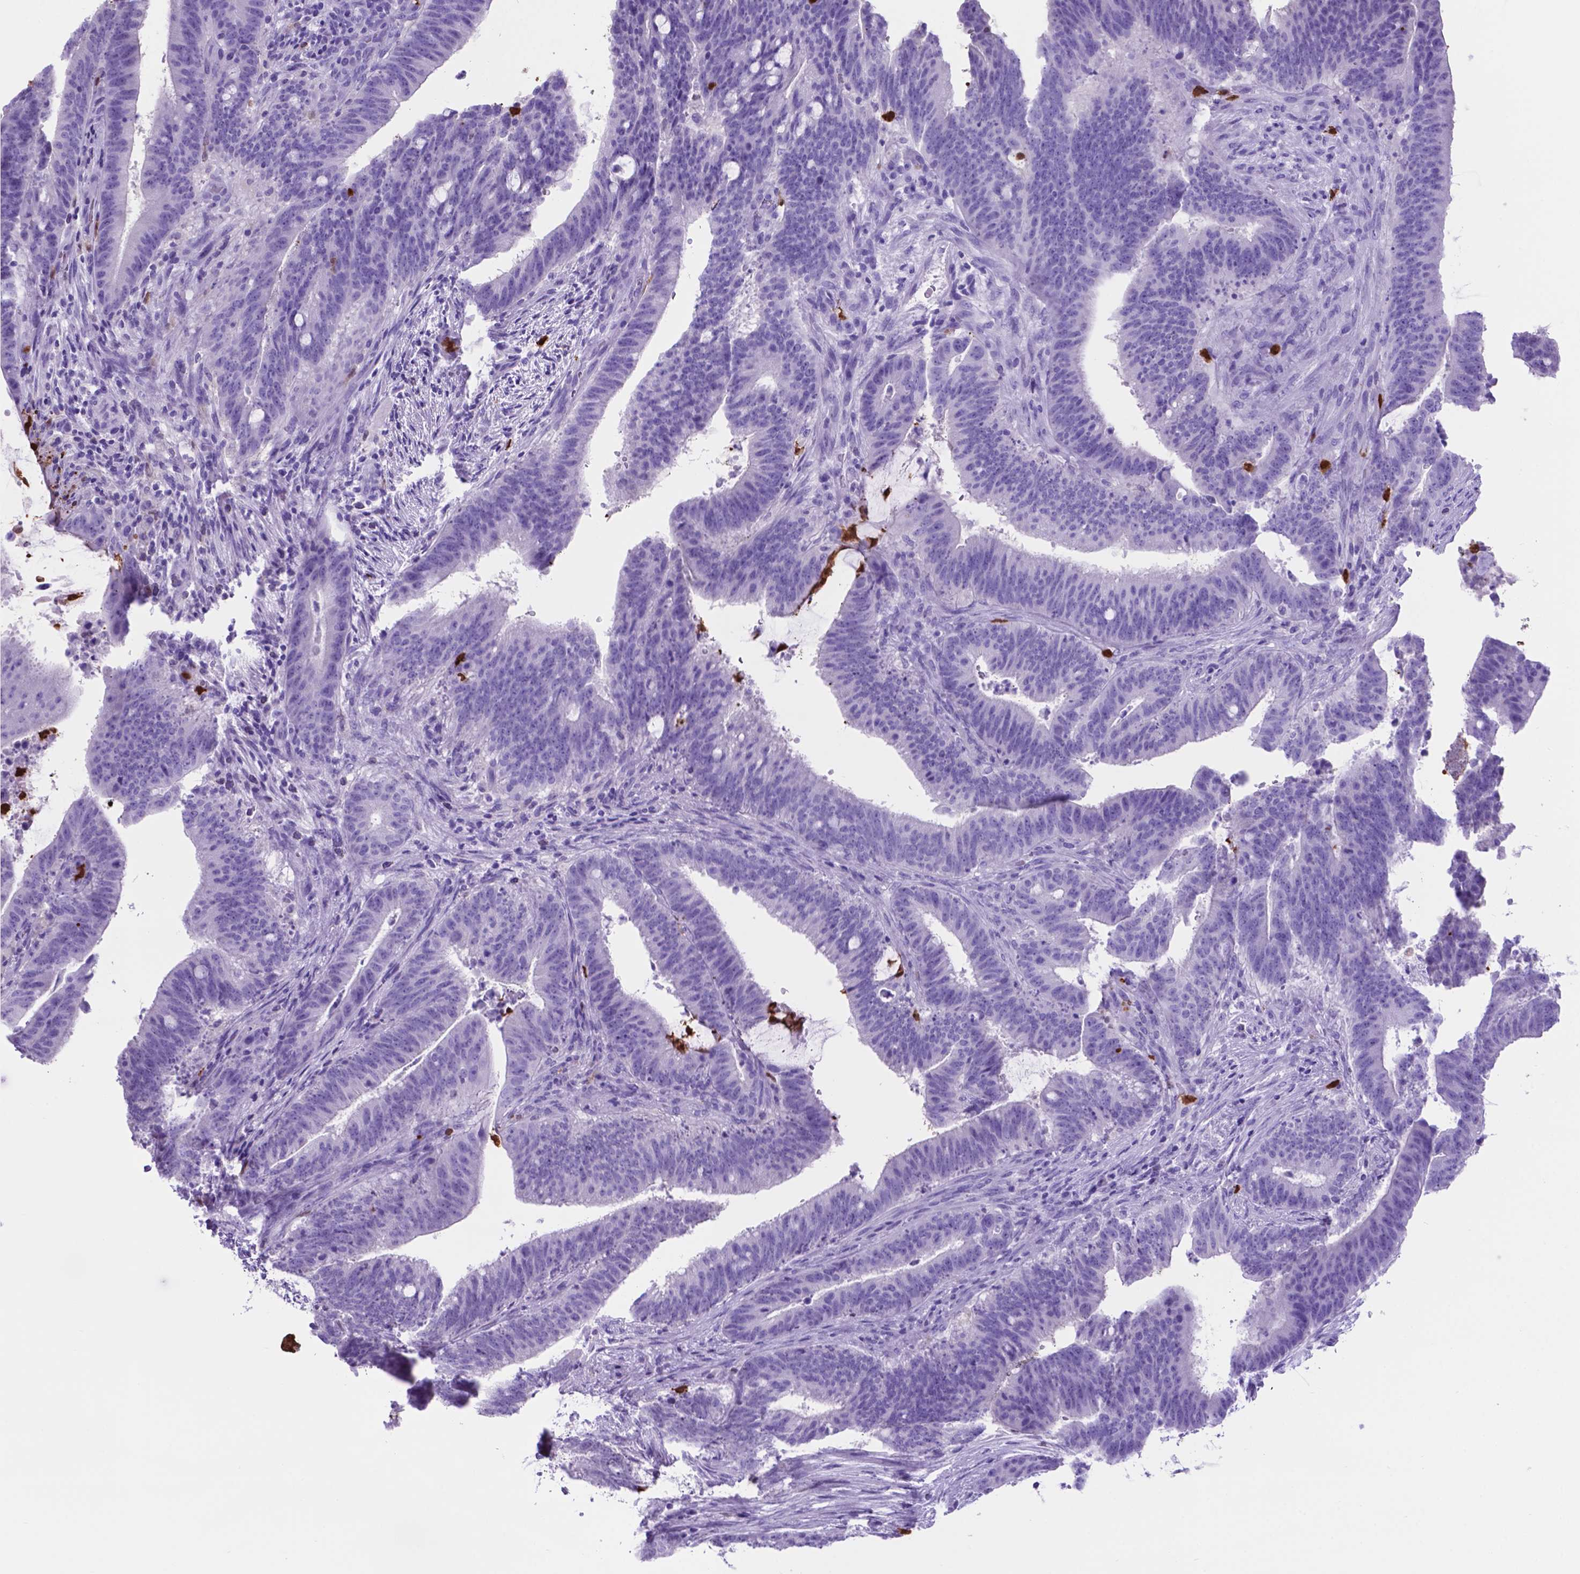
{"staining": {"intensity": "negative", "quantity": "none", "location": "none"}, "tissue": "colorectal cancer", "cell_type": "Tumor cells", "image_type": "cancer", "snomed": [{"axis": "morphology", "description": "Adenocarcinoma, NOS"}, {"axis": "topography", "description": "Colon"}], "caption": "Tumor cells show no significant protein staining in adenocarcinoma (colorectal). The staining was performed using DAB (3,3'-diaminobenzidine) to visualize the protein expression in brown, while the nuclei were stained in blue with hematoxylin (Magnification: 20x).", "gene": "LZTR1", "patient": {"sex": "female", "age": 43}}